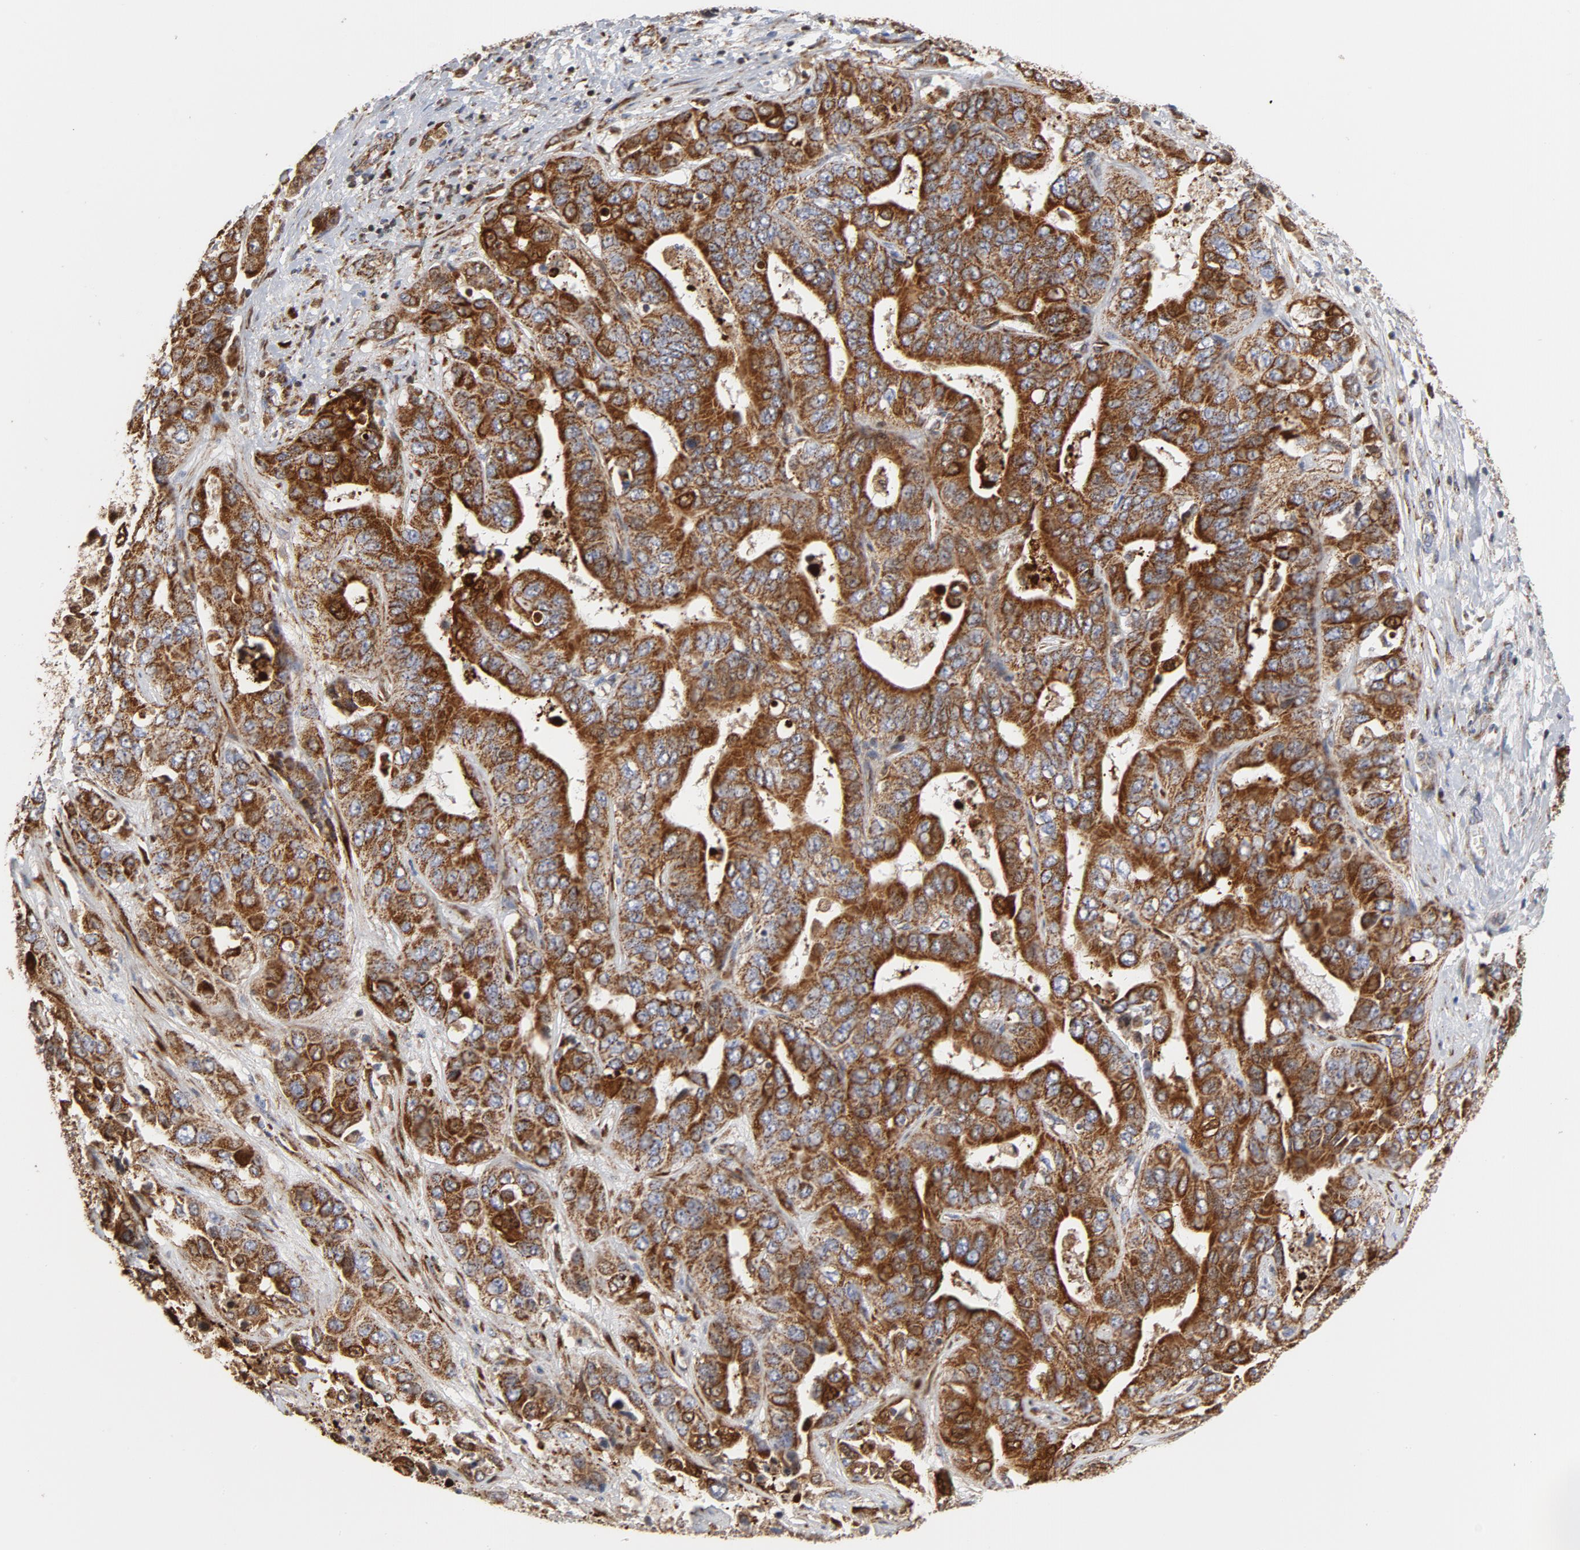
{"staining": {"intensity": "strong", "quantity": ">75%", "location": "cytoplasmic/membranous"}, "tissue": "liver cancer", "cell_type": "Tumor cells", "image_type": "cancer", "snomed": [{"axis": "morphology", "description": "Cholangiocarcinoma"}, {"axis": "topography", "description": "Liver"}], "caption": "A histopathology image of human cholangiocarcinoma (liver) stained for a protein demonstrates strong cytoplasmic/membranous brown staining in tumor cells.", "gene": "CYCS", "patient": {"sex": "female", "age": 52}}